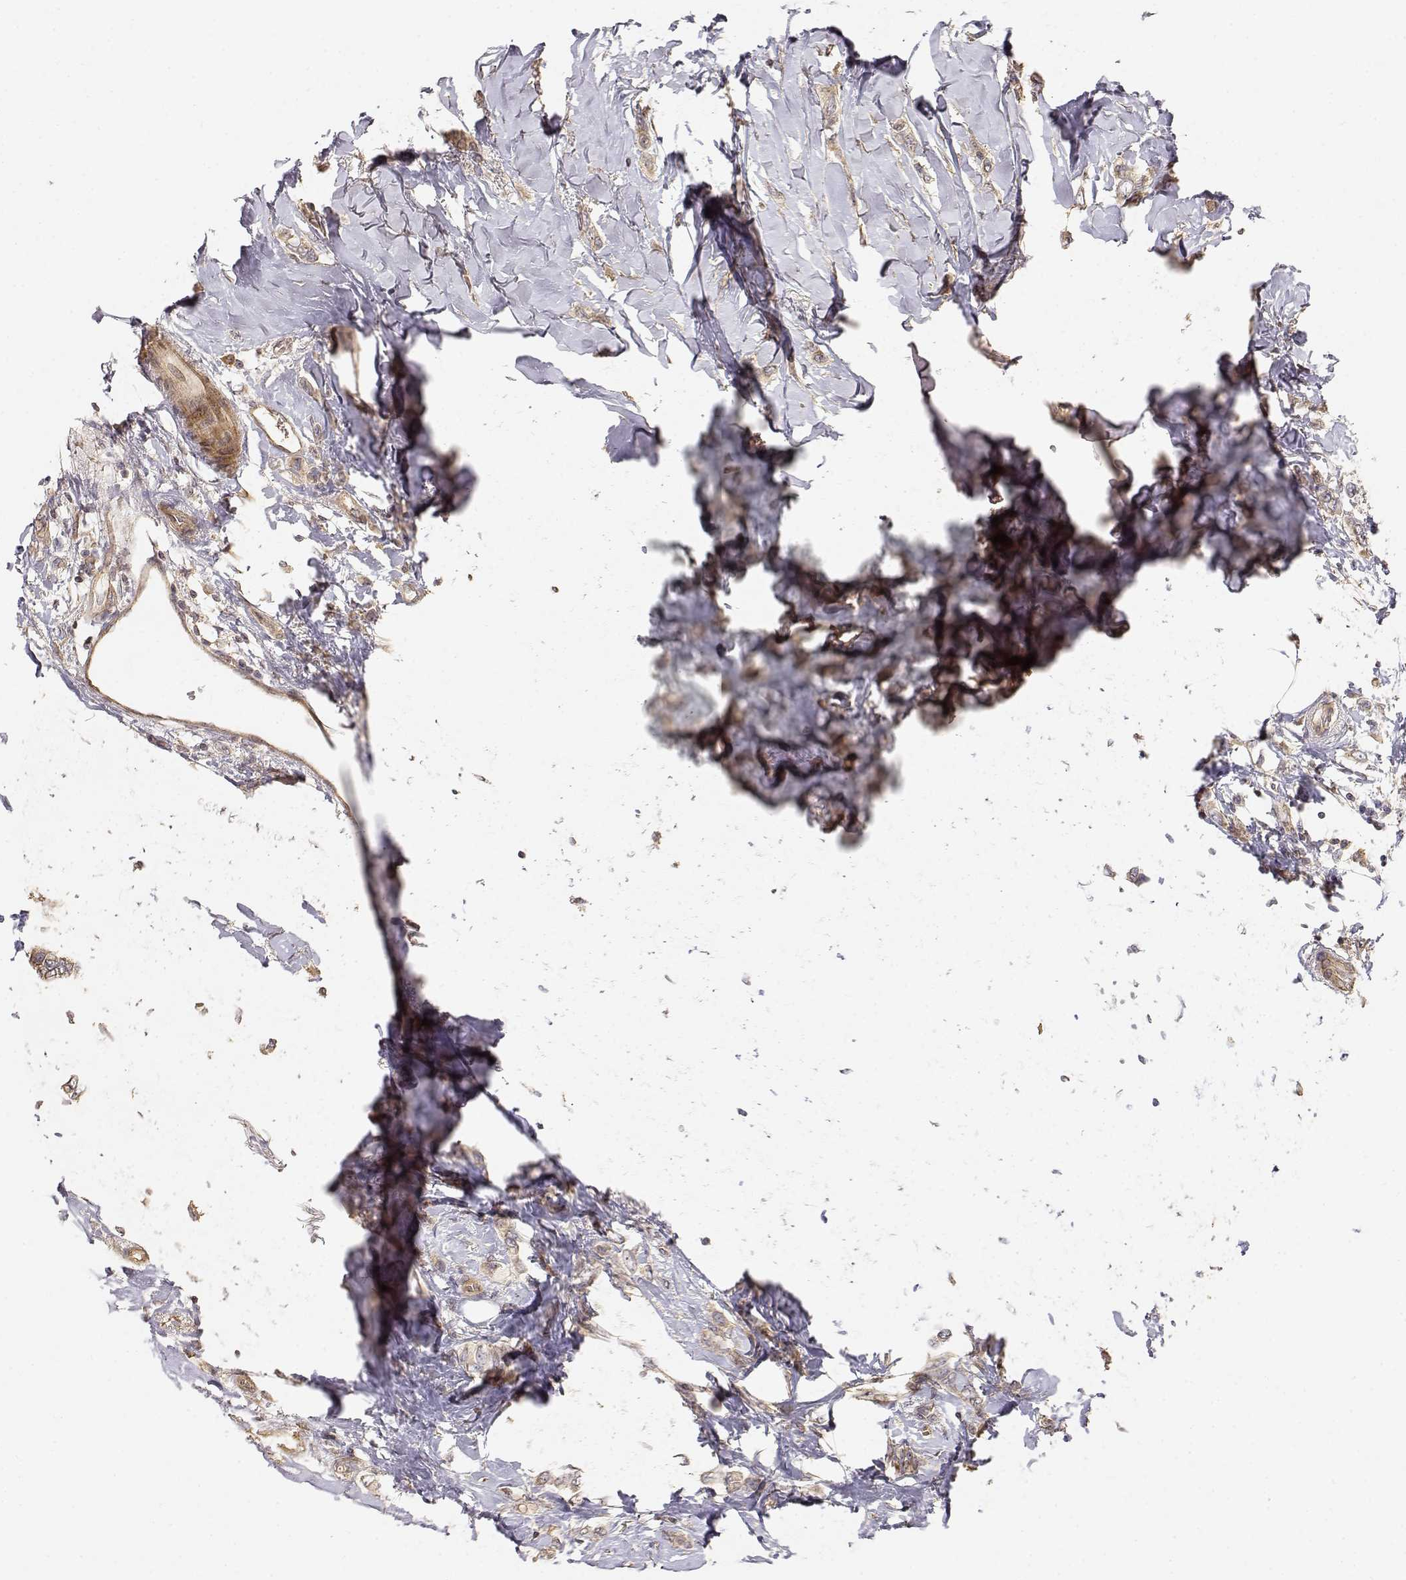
{"staining": {"intensity": "weak", "quantity": ">75%", "location": "cytoplasmic/membranous"}, "tissue": "breast cancer", "cell_type": "Tumor cells", "image_type": "cancer", "snomed": [{"axis": "morphology", "description": "Lobular carcinoma"}, {"axis": "topography", "description": "Breast"}], "caption": "The histopathology image reveals a brown stain indicating the presence of a protein in the cytoplasmic/membranous of tumor cells in lobular carcinoma (breast).", "gene": "PICK1", "patient": {"sex": "female", "age": 66}}